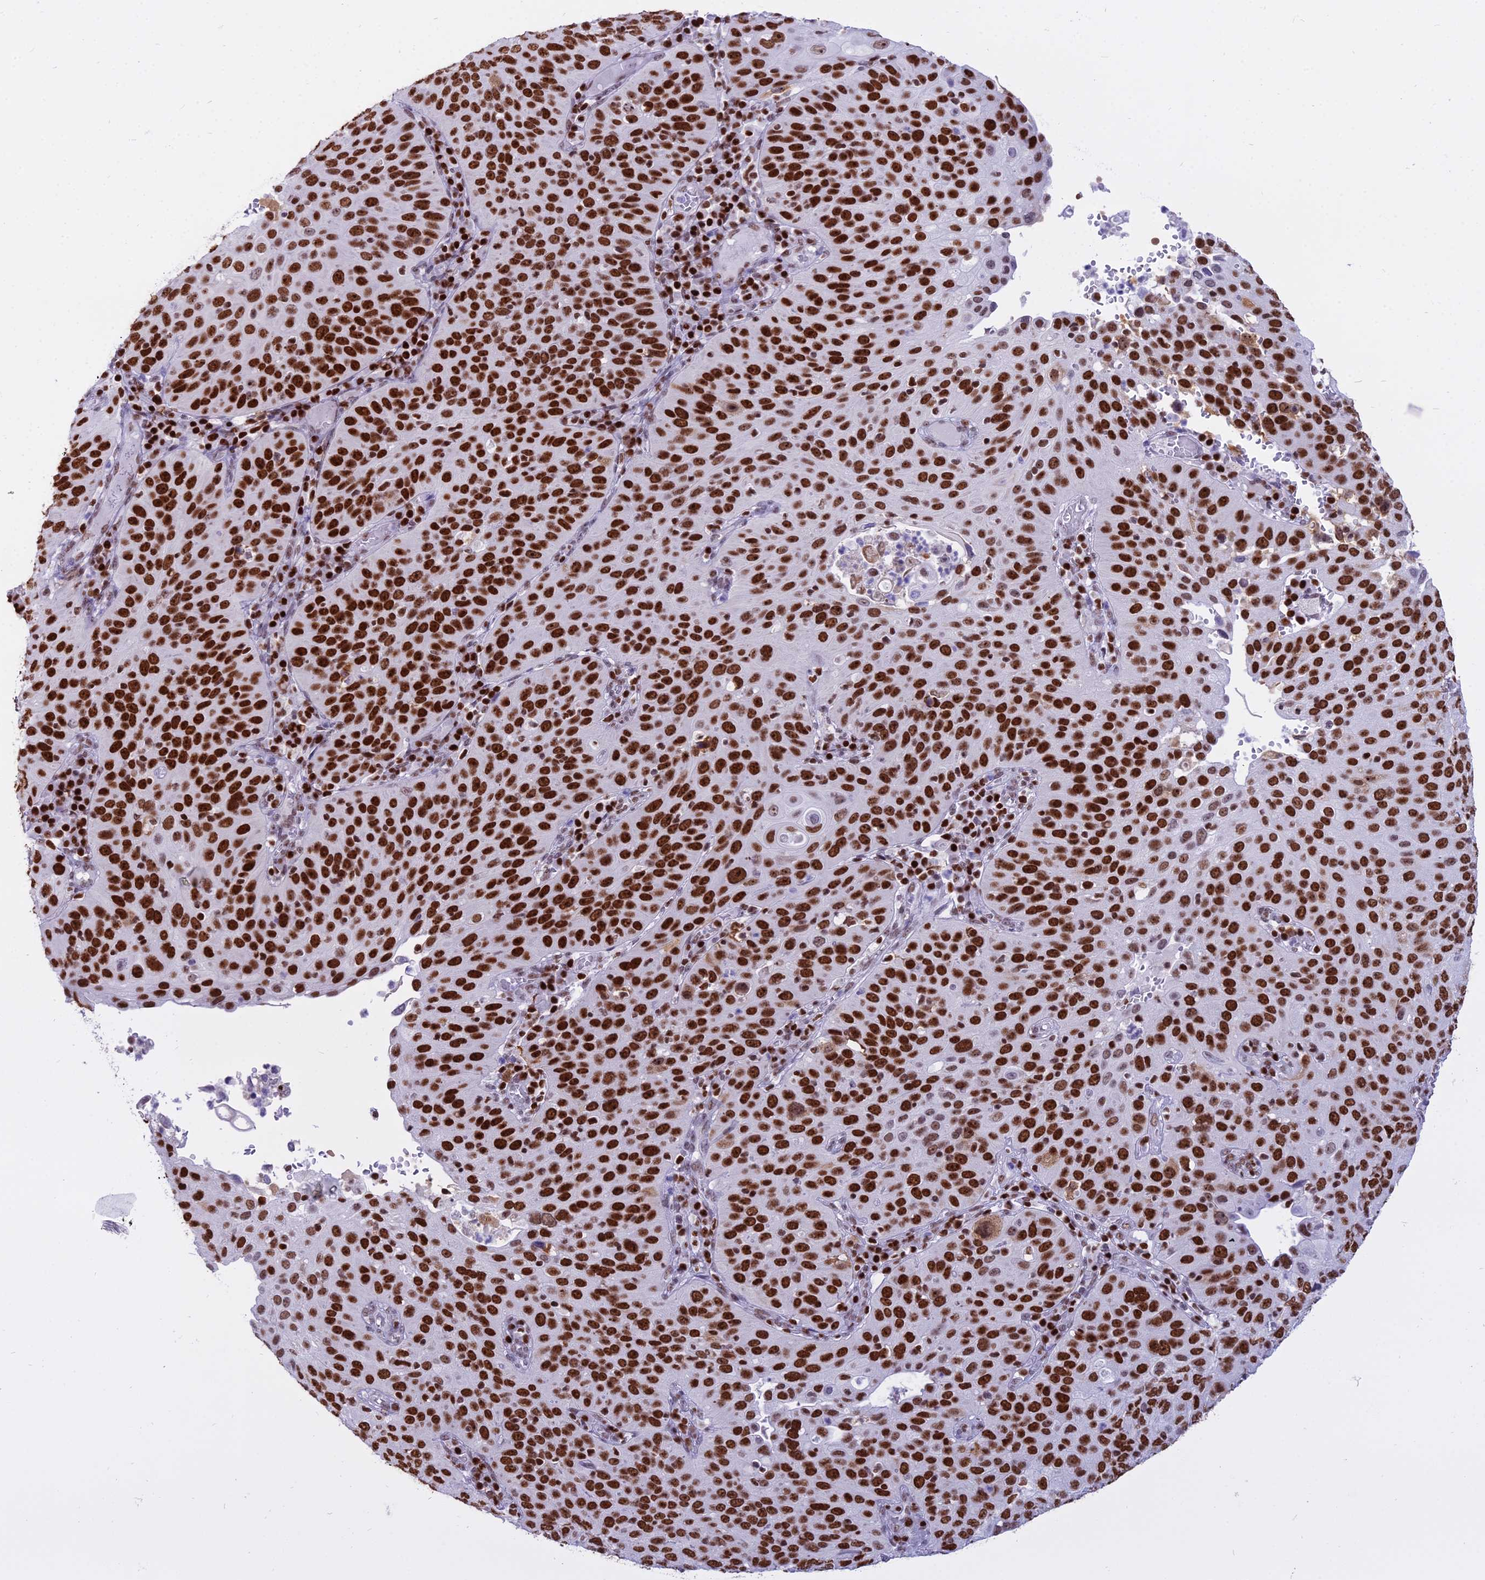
{"staining": {"intensity": "strong", "quantity": ">75%", "location": "nuclear"}, "tissue": "cervical cancer", "cell_type": "Tumor cells", "image_type": "cancer", "snomed": [{"axis": "morphology", "description": "Squamous cell carcinoma, NOS"}, {"axis": "topography", "description": "Cervix"}], "caption": "Immunohistochemical staining of squamous cell carcinoma (cervical) shows high levels of strong nuclear staining in approximately >75% of tumor cells.", "gene": "PARP1", "patient": {"sex": "female", "age": 36}}